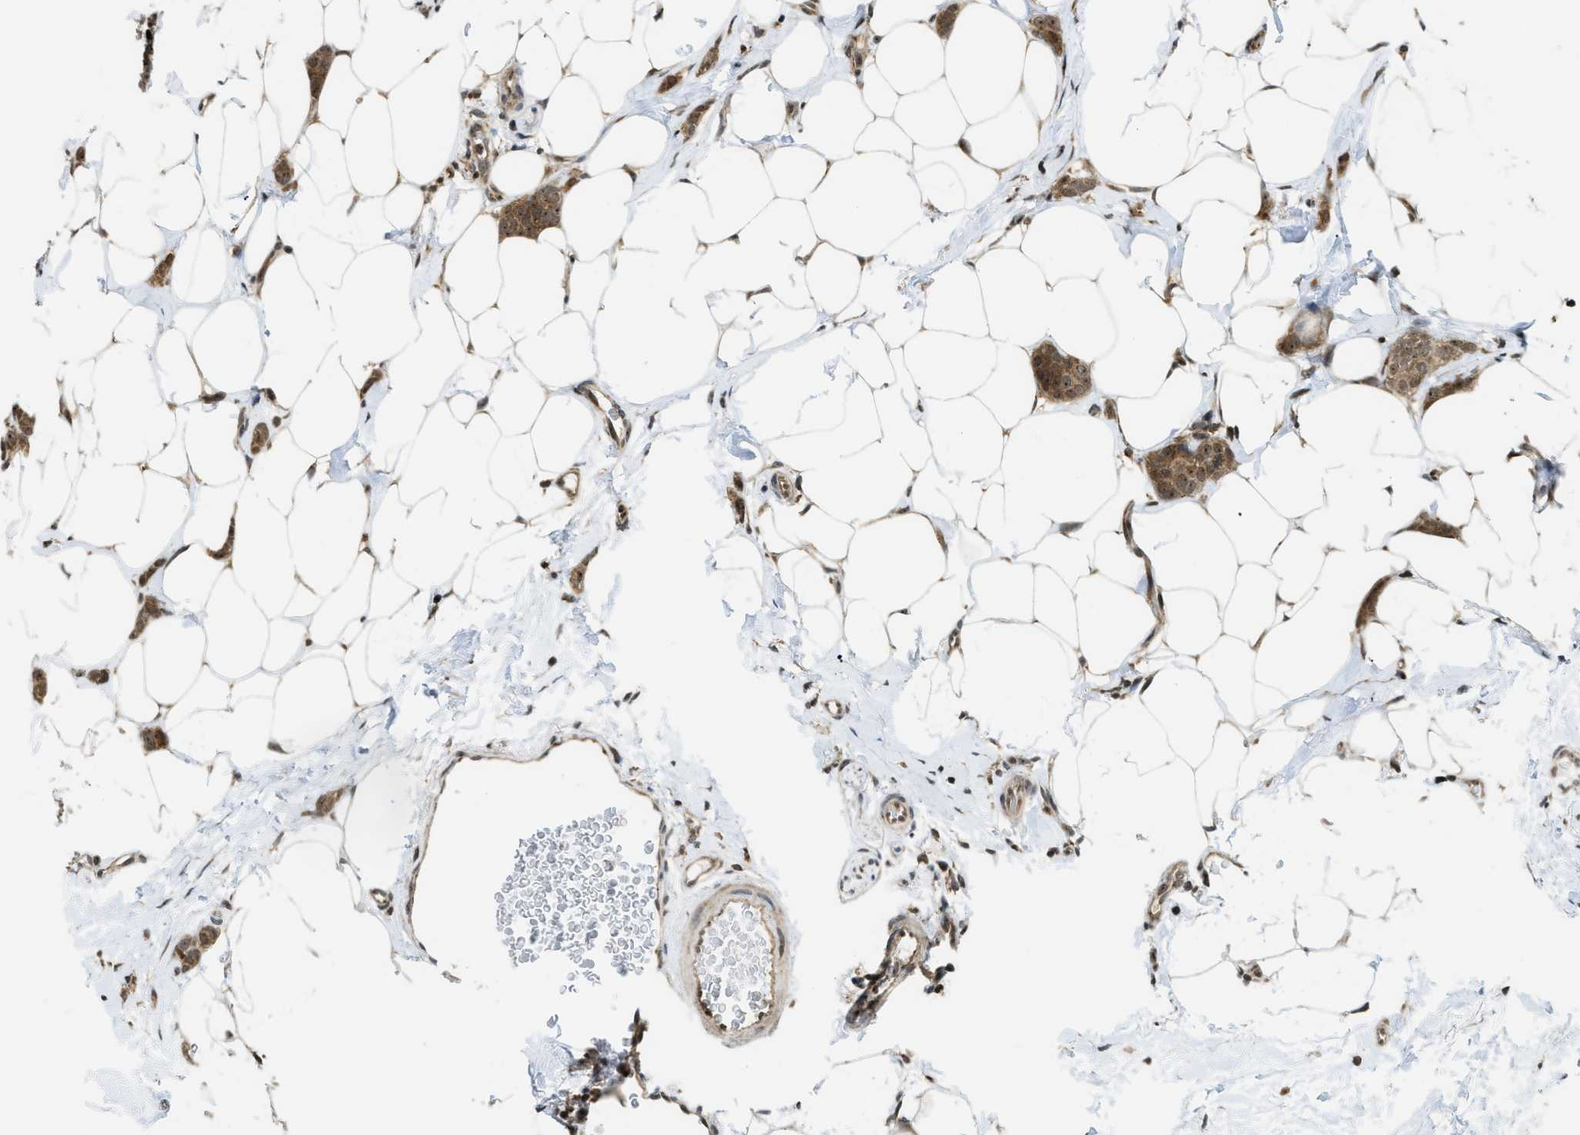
{"staining": {"intensity": "moderate", "quantity": ">75%", "location": "cytoplasmic/membranous"}, "tissue": "breast cancer", "cell_type": "Tumor cells", "image_type": "cancer", "snomed": [{"axis": "morphology", "description": "Lobular carcinoma"}, {"axis": "topography", "description": "Skin"}, {"axis": "topography", "description": "Breast"}], "caption": "Lobular carcinoma (breast) stained with a protein marker displays moderate staining in tumor cells.", "gene": "TACC1", "patient": {"sex": "female", "age": 46}}